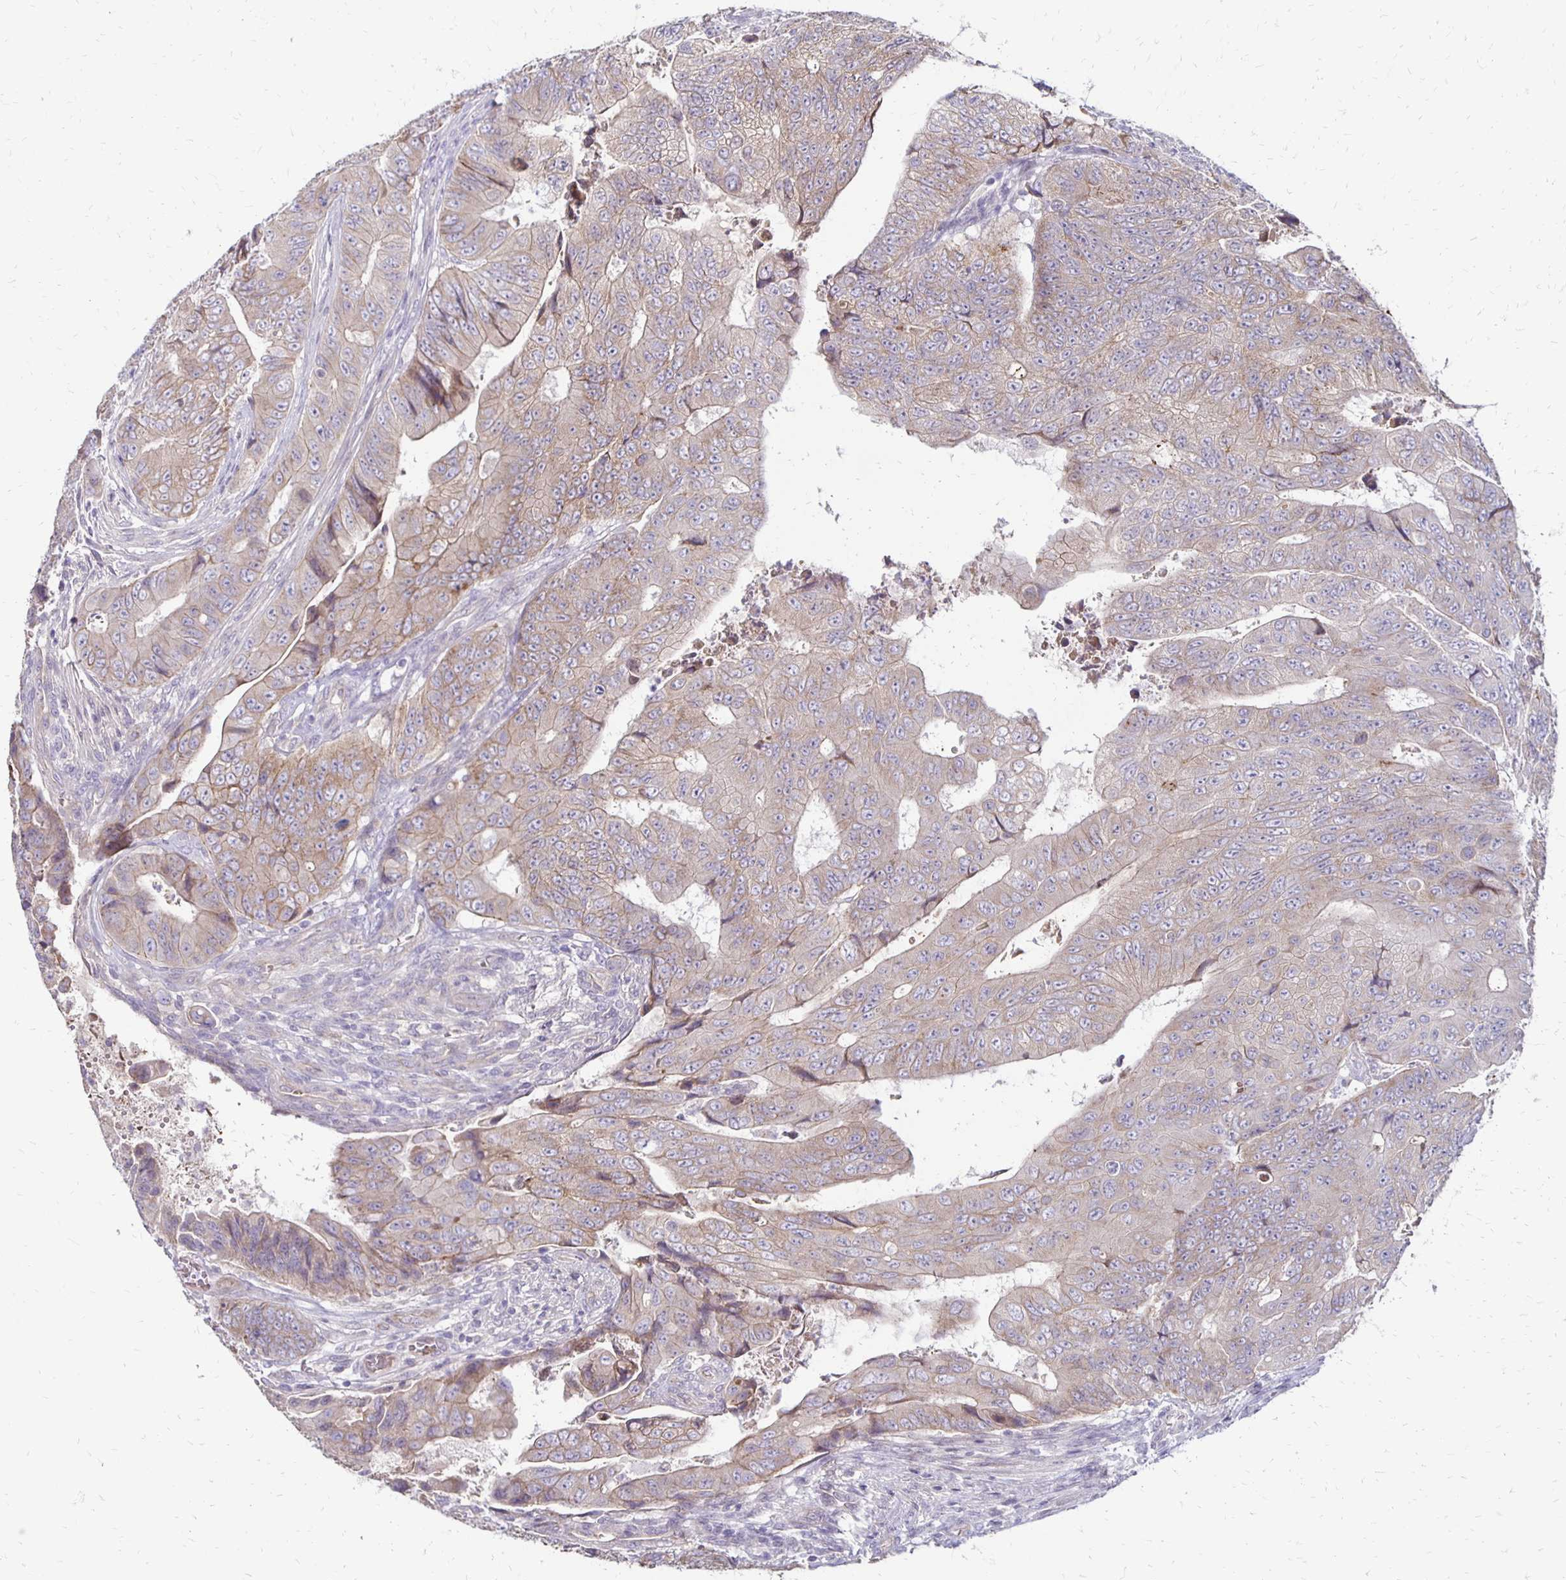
{"staining": {"intensity": "weak", "quantity": "<25%", "location": "cytoplasmic/membranous"}, "tissue": "colorectal cancer", "cell_type": "Tumor cells", "image_type": "cancer", "snomed": [{"axis": "morphology", "description": "Adenocarcinoma, NOS"}, {"axis": "topography", "description": "Colon"}], "caption": "The micrograph demonstrates no staining of tumor cells in adenocarcinoma (colorectal). (DAB IHC, high magnification).", "gene": "KATNBL1", "patient": {"sex": "female", "age": 48}}